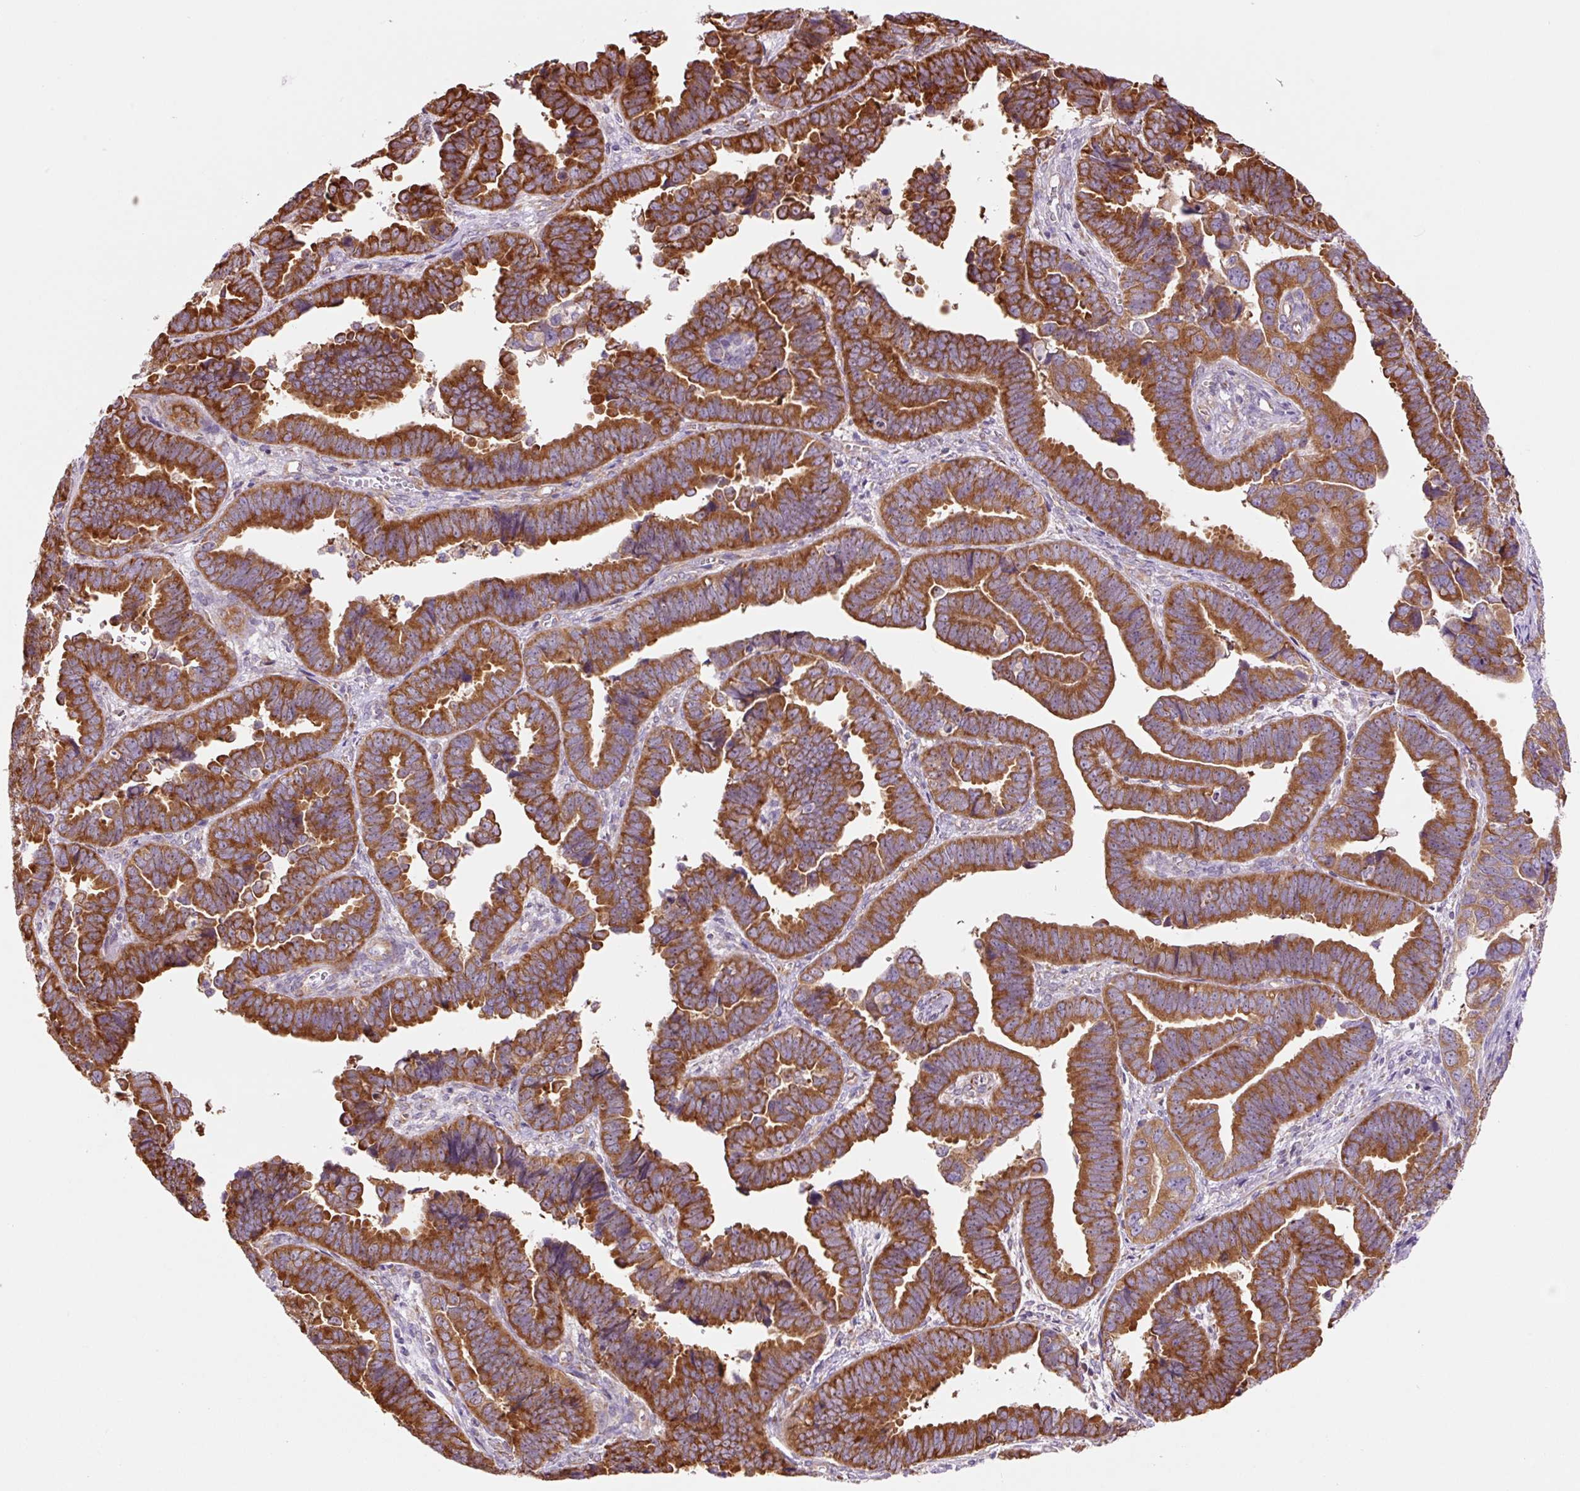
{"staining": {"intensity": "strong", "quantity": ">75%", "location": "cytoplasmic/membranous"}, "tissue": "endometrial cancer", "cell_type": "Tumor cells", "image_type": "cancer", "snomed": [{"axis": "morphology", "description": "Adenocarcinoma, NOS"}, {"axis": "topography", "description": "Endometrium"}], "caption": "High-power microscopy captured an IHC image of adenocarcinoma (endometrial), revealing strong cytoplasmic/membranous staining in about >75% of tumor cells. The protein is stained brown, and the nuclei are stained in blue (DAB IHC with brightfield microscopy, high magnification).", "gene": "RPL41", "patient": {"sex": "female", "age": 75}}